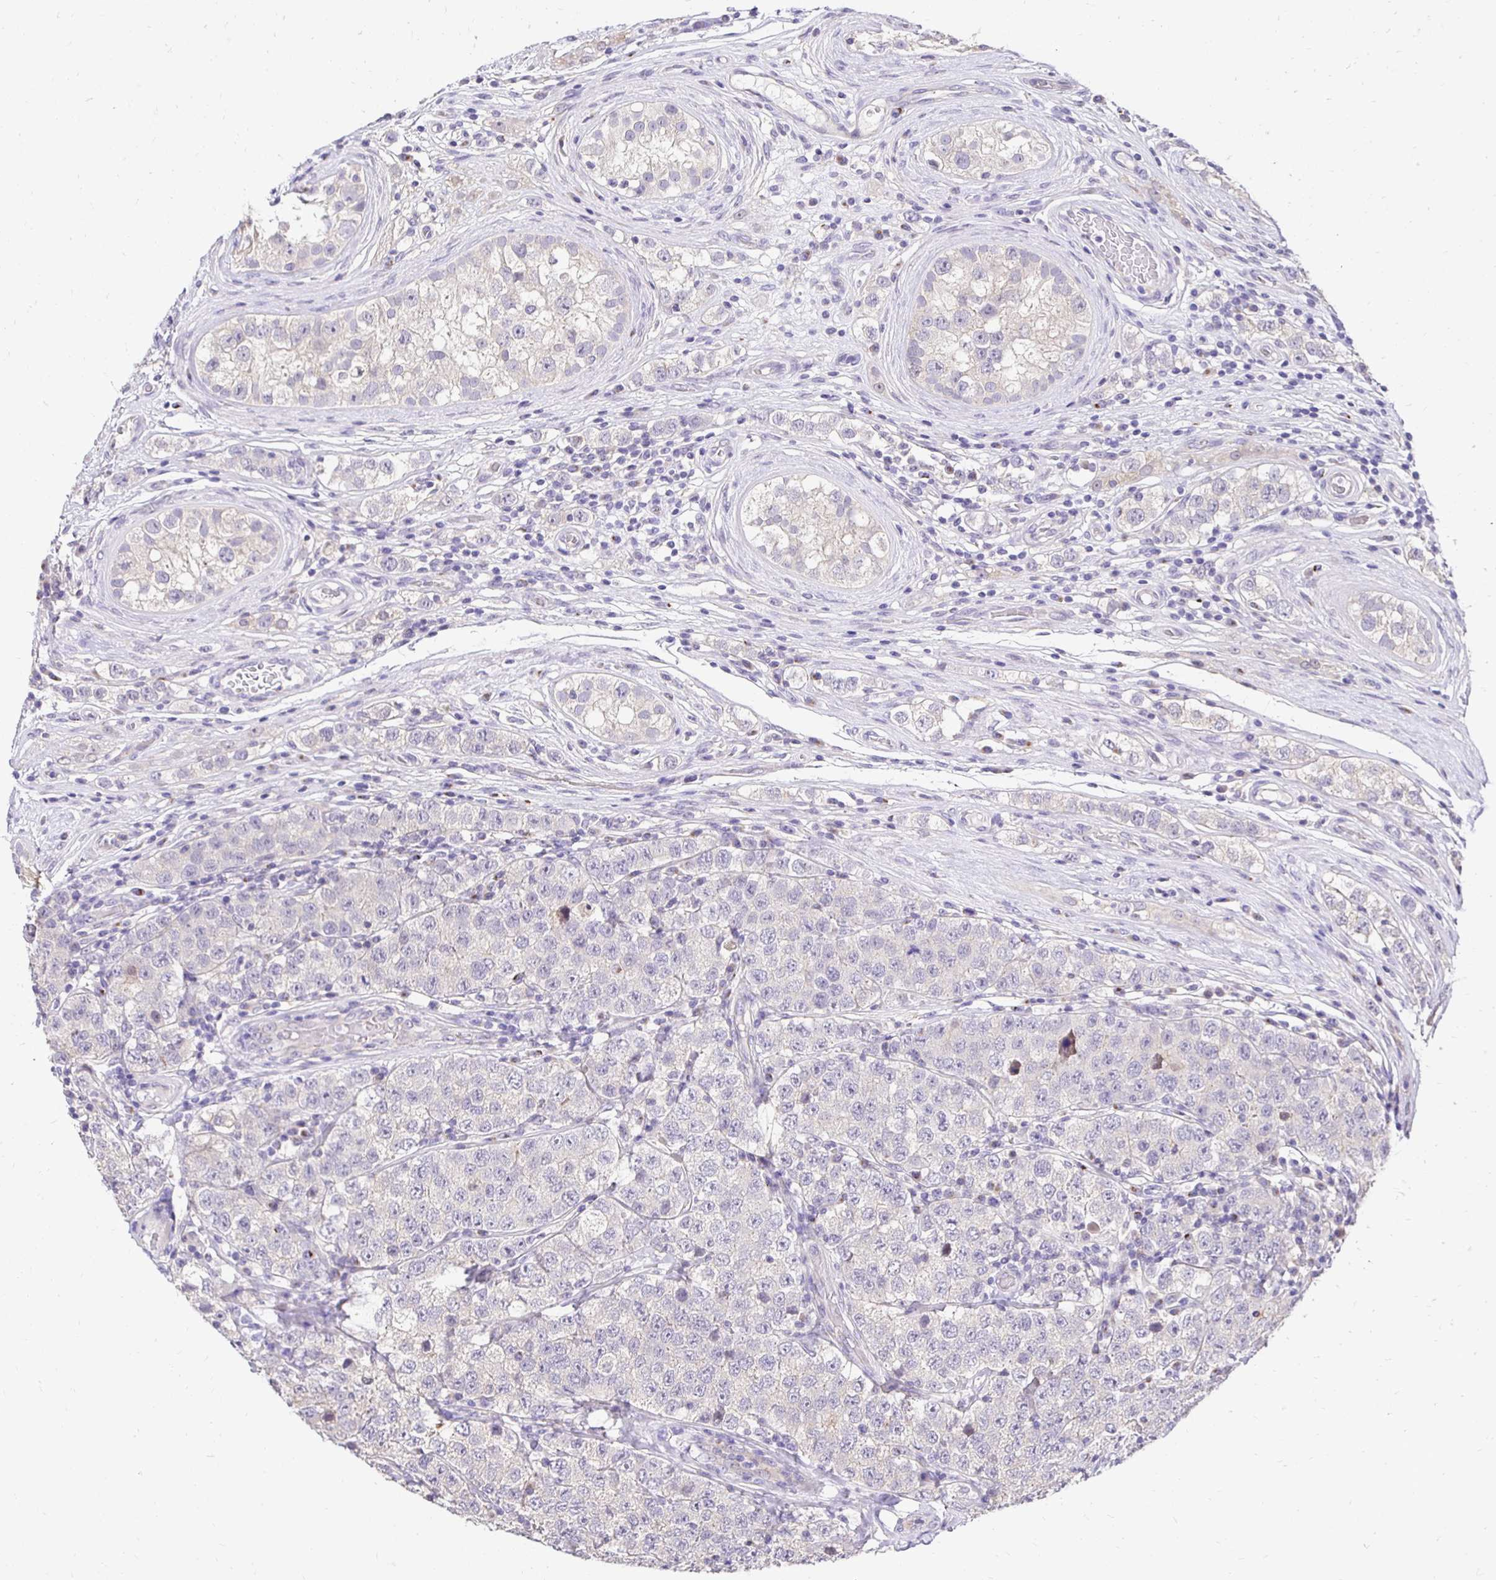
{"staining": {"intensity": "negative", "quantity": "none", "location": "none"}, "tissue": "testis cancer", "cell_type": "Tumor cells", "image_type": "cancer", "snomed": [{"axis": "morphology", "description": "Seminoma, NOS"}, {"axis": "topography", "description": "Testis"}], "caption": "Immunohistochemical staining of human seminoma (testis) demonstrates no significant expression in tumor cells. Nuclei are stained in blue.", "gene": "SLC9A1", "patient": {"sex": "male", "age": 34}}